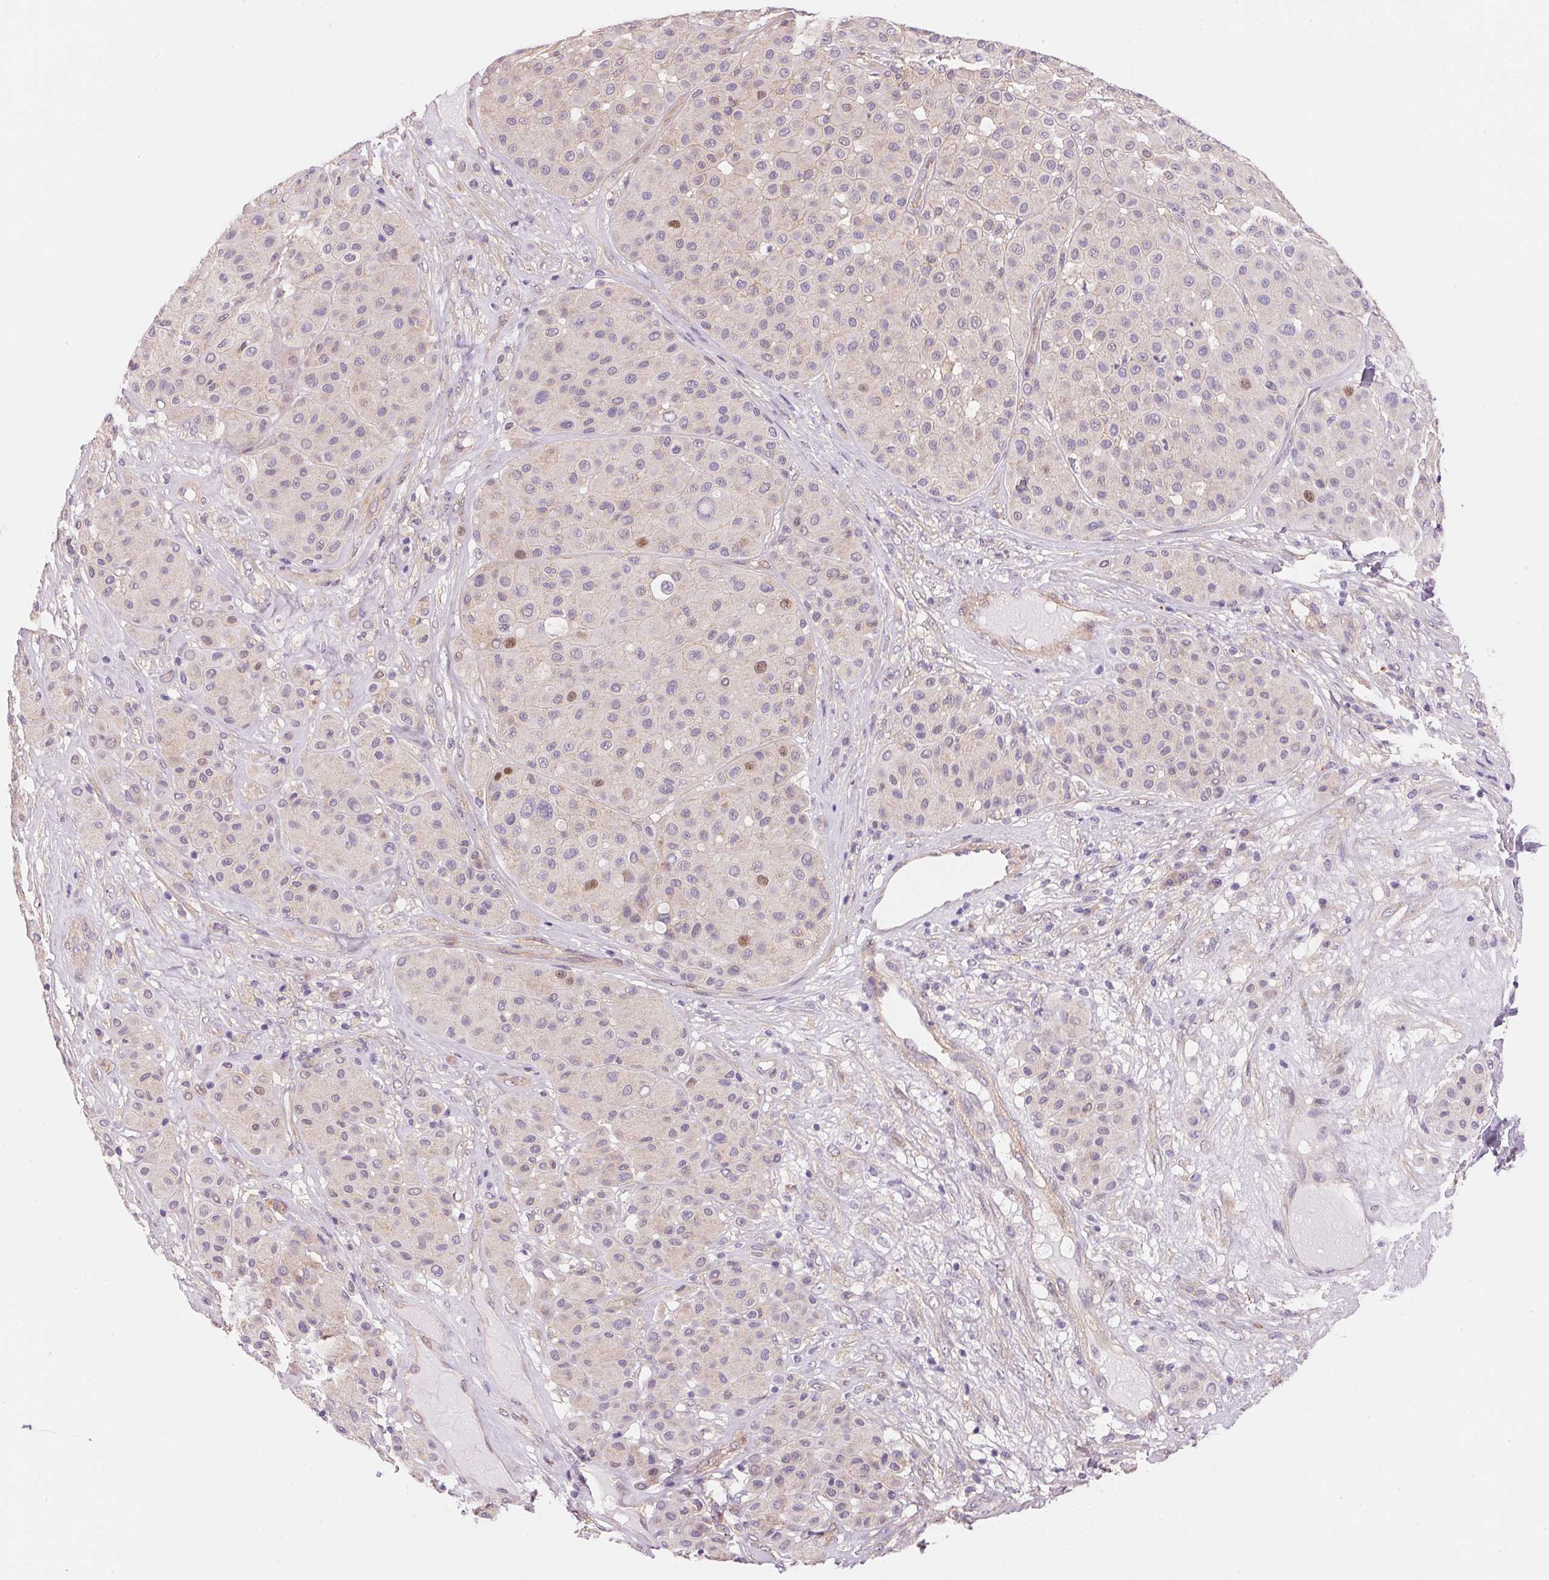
{"staining": {"intensity": "moderate", "quantity": "<25%", "location": "nuclear"}, "tissue": "melanoma", "cell_type": "Tumor cells", "image_type": "cancer", "snomed": [{"axis": "morphology", "description": "Malignant melanoma, Metastatic site"}, {"axis": "topography", "description": "Smooth muscle"}], "caption": "The micrograph reveals a brown stain indicating the presence of a protein in the nuclear of tumor cells in melanoma.", "gene": "SMTN", "patient": {"sex": "male", "age": 41}}